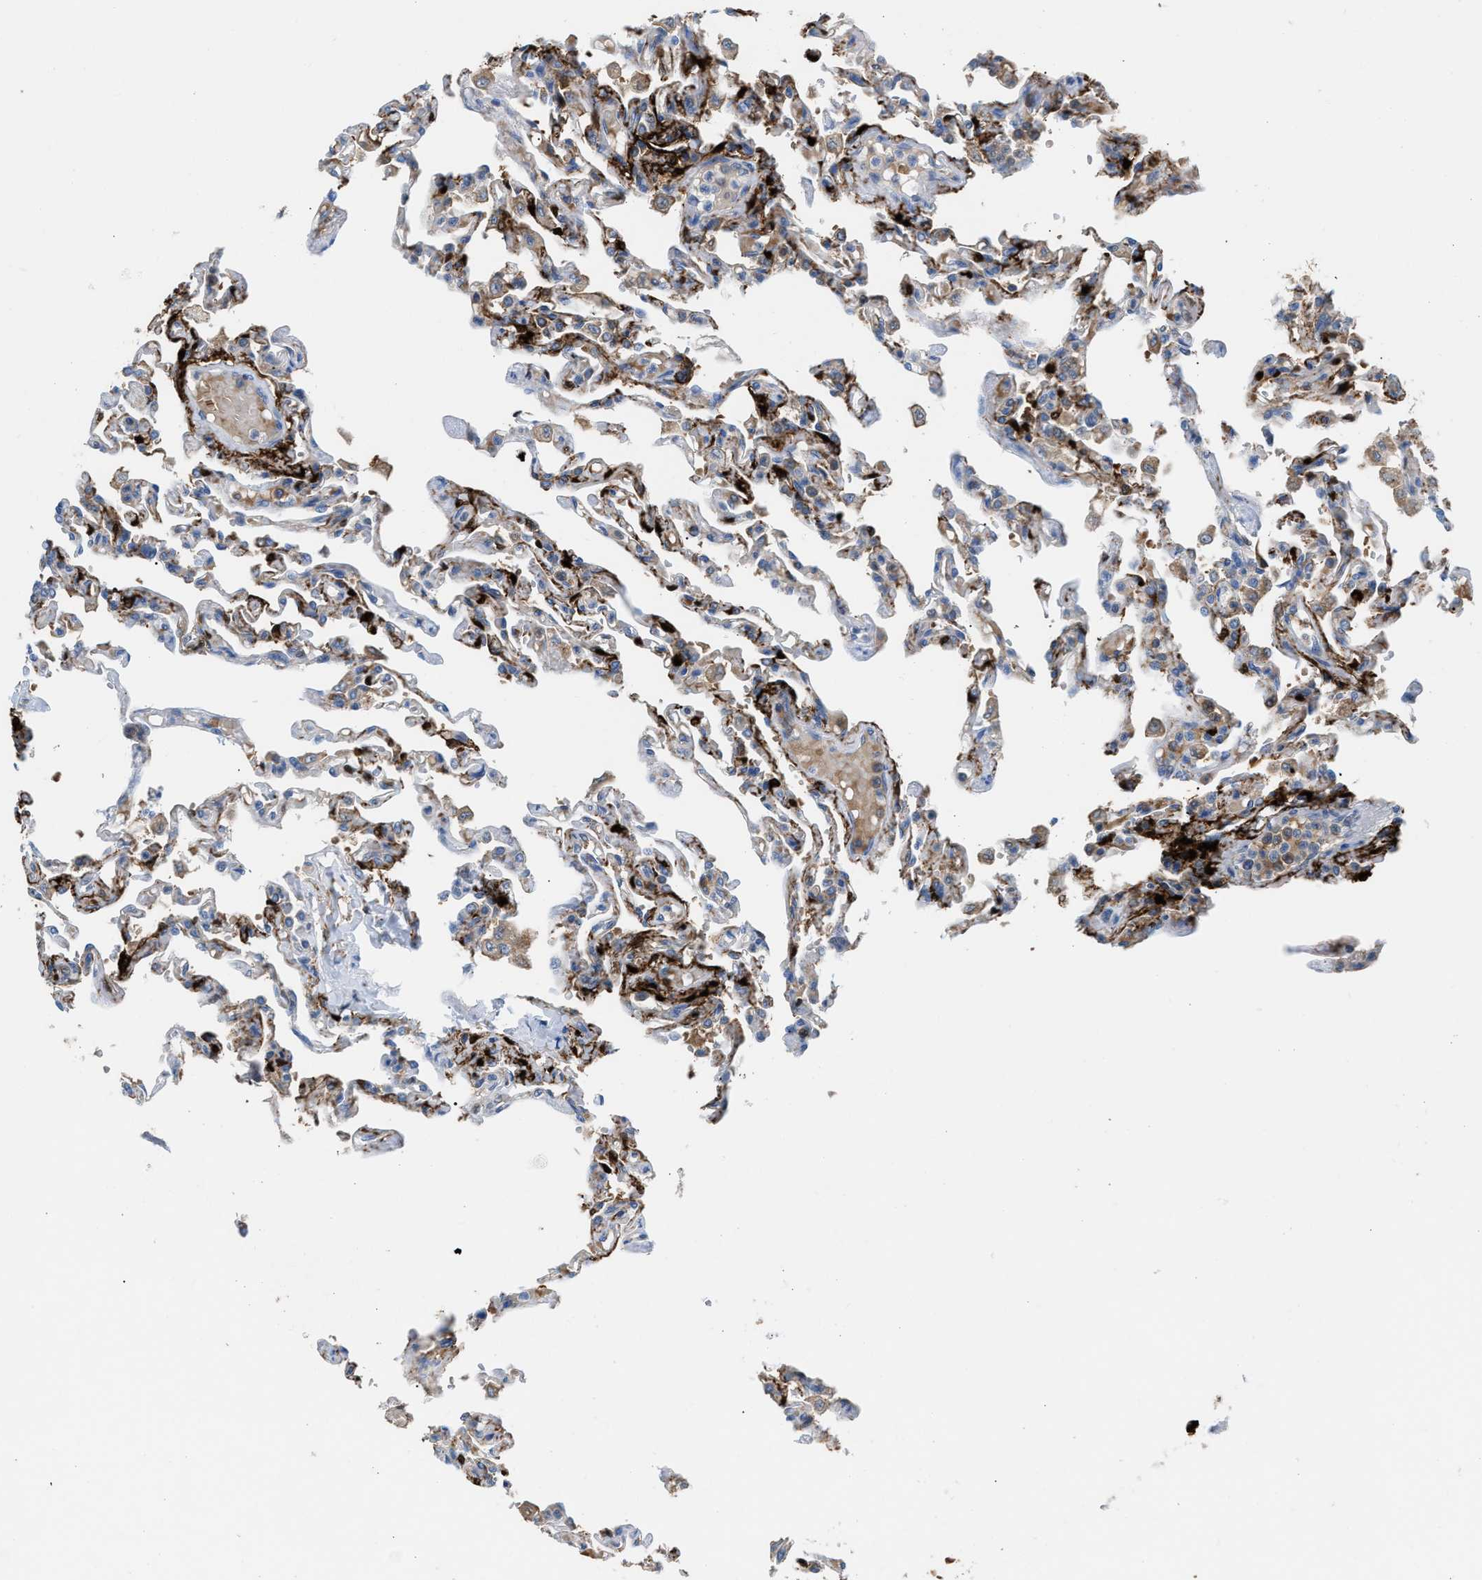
{"staining": {"intensity": "negative", "quantity": "none", "location": "none"}, "tissue": "lung", "cell_type": "Alveolar cells", "image_type": "normal", "snomed": [{"axis": "morphology", "description": "Normal tissue, NOS"}, {"axis": "topography", "description": "Lung"}], "caption": "A high-resolution photomicrograph shows IHC staining of benign lung, which displays no significant expression in alveolar cells.", "gene": "CA3", "patient": {"sex": "male", "age": 21}}